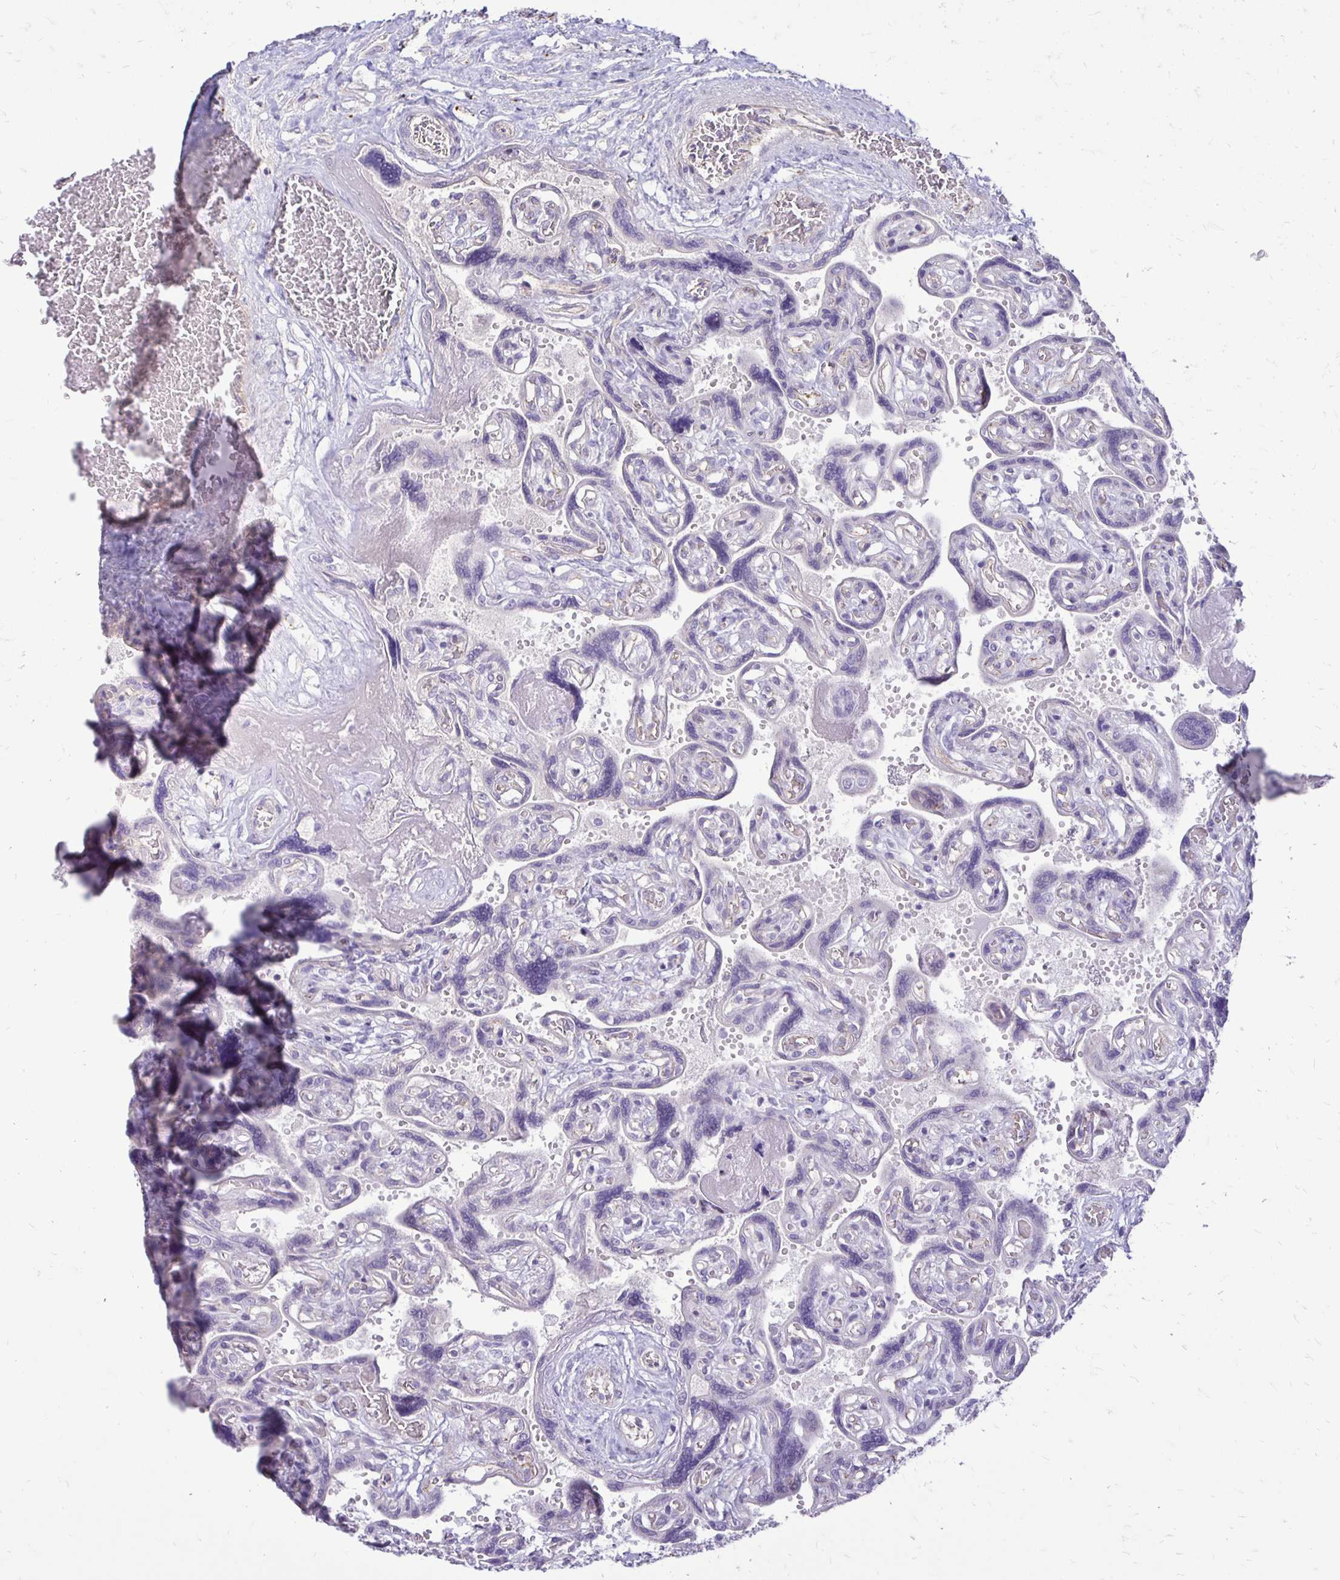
{"staining": {"intensity": "negative", "quantity": "none", "location": "none"}, "tissue": "placenta", "cell_type": "Decidual cells", "image_type": "normal", "snomed": [{"axis": "morphology", "description": "Normal tissue, NOS"}, {"axis": "topography", "description": "Placenta"}], "caption": "DAB (3,3'-diaminobenzidine) immunohistochemical staining of normal human placenta reveals no significant staining in decidual cells.", "gene": "GAS2", "patient": {"sex": "female", "age": 32}}